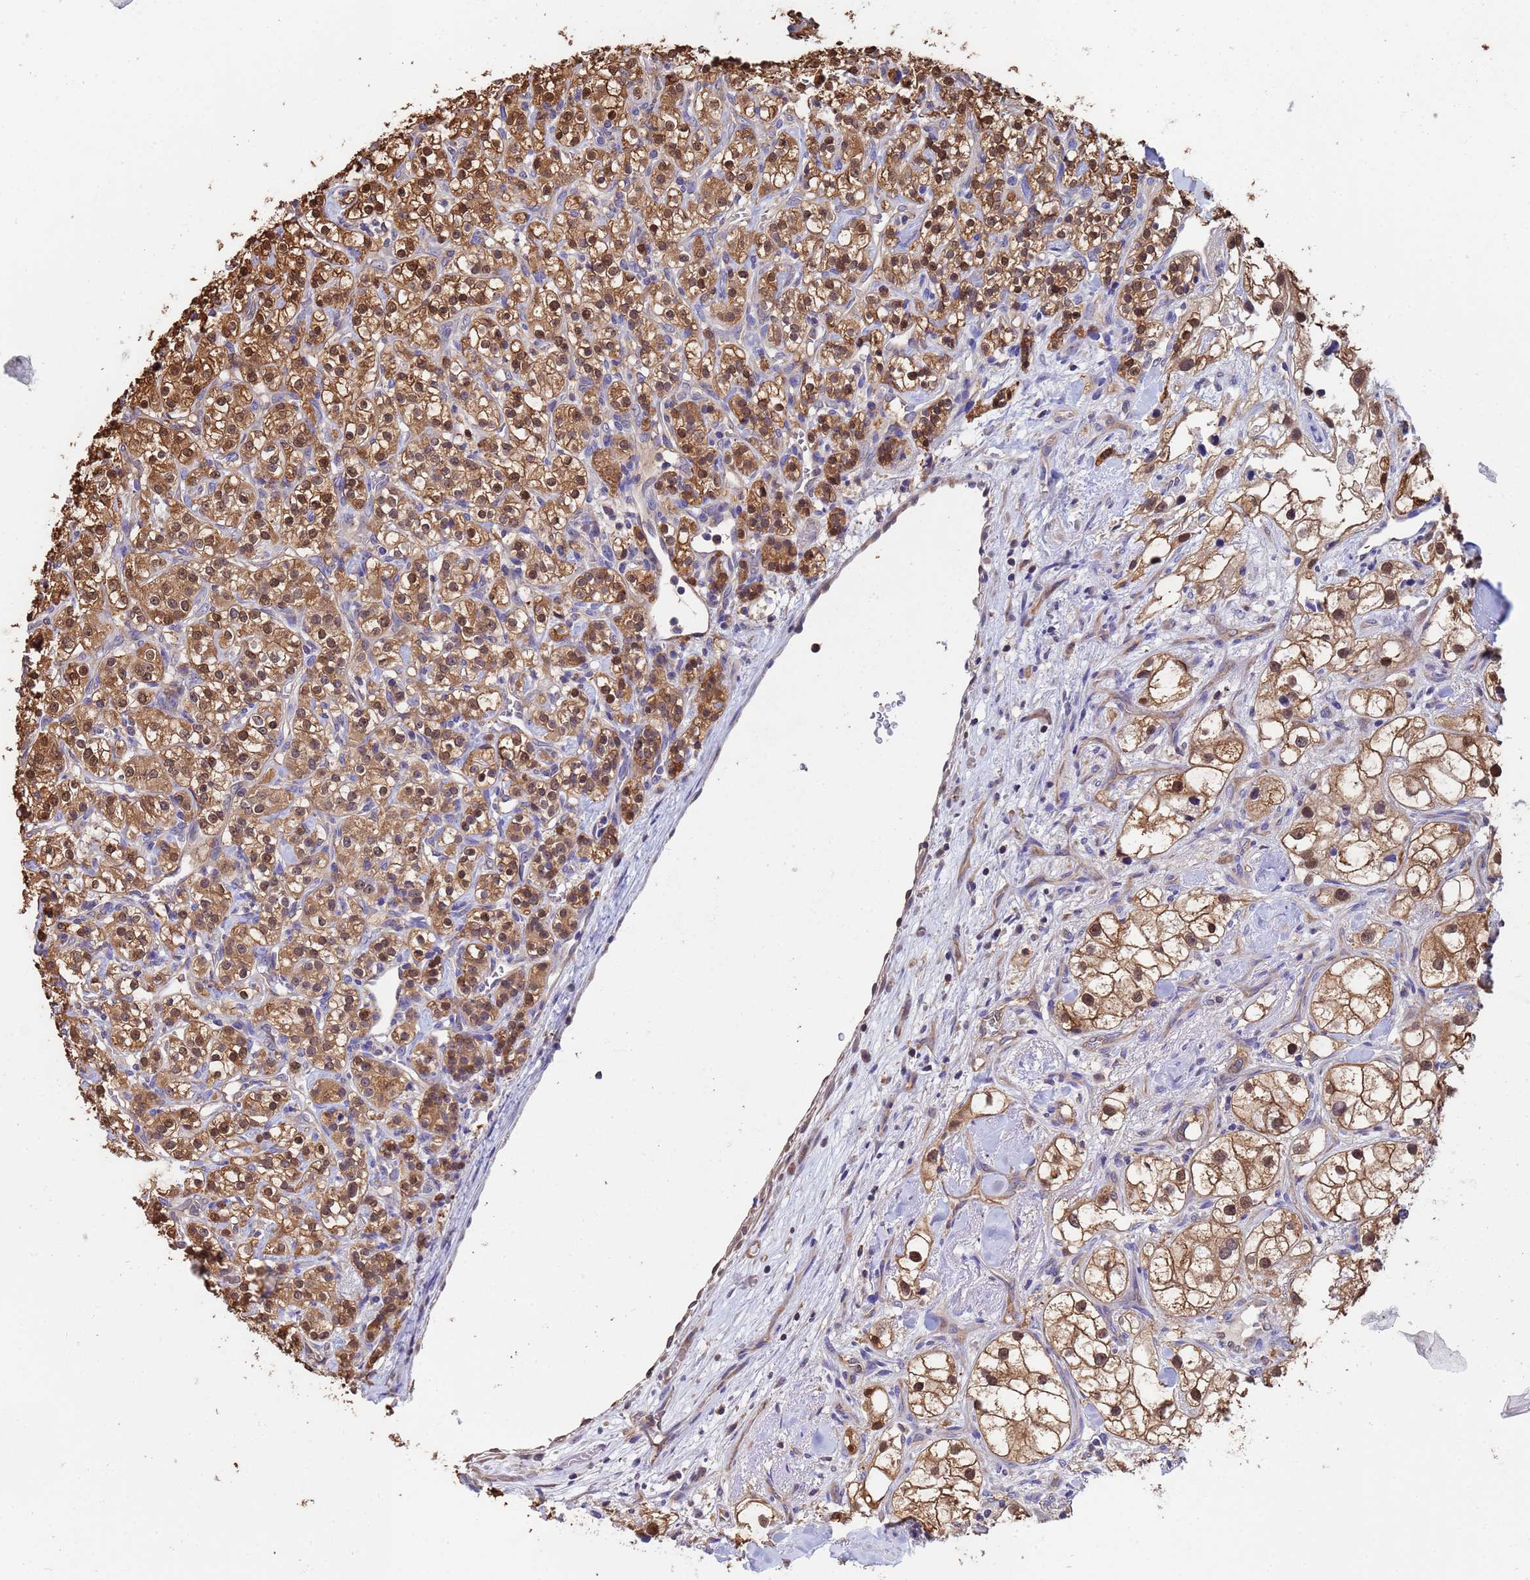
{"staining": {"intensity": "strong", "quantity": ">75%", "location": "cytoplasmic/membranous,nuclear"}, "tissue": "renal cancer", "cell_type": "Tumor cells", "image_type": "cancer", "snomed": [{"axis": "morphology", "description": "Adenocarcinoma, NOS"}, {"axis": "topography", "description": "Kidney"}], "caption": "Immunohistochemical staining of adenocarcinoma (renal) exhibits high levels of strong cytoplasmic/membranous and nuclear protein positivity in approximately >75% of tumor cells.", "gene": "FAM25A", "patient": {"sex": "male", "age": 77}}